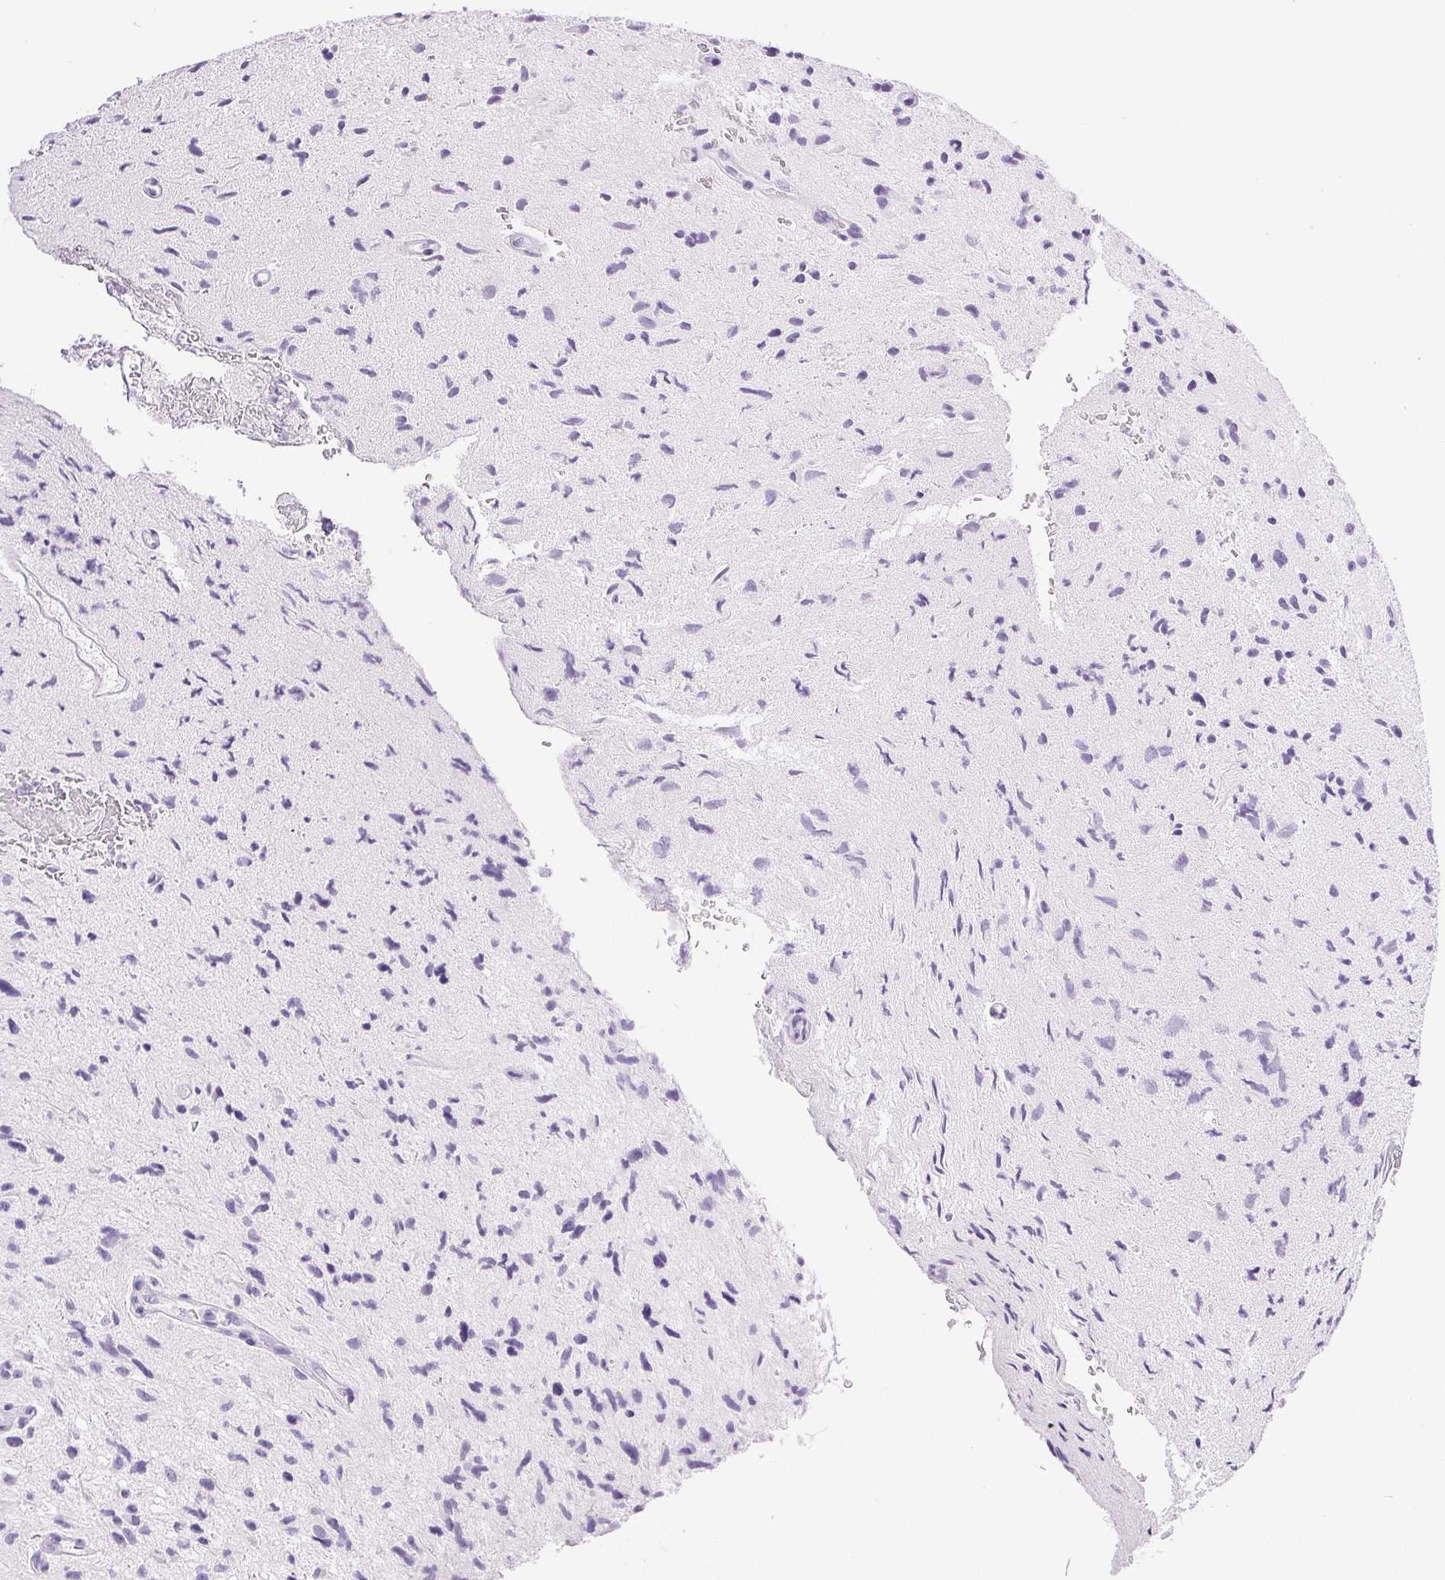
{"staining": {"intensity": "negative", "quantity": "none", "location": "none"}, "tissue": "glioma", "cell_type": "Tumor cells", "image_type": "cancer", "snomed": [{"axis": "morphology", "description": "Glioma, malignant, High grade"}, {"axis": "topography", "description": "Brain"}], "caption": "This is an immunohistochemistry histopathology image of human glioma. There is no staining in tumor cells.", "gene": "XDH", "patient": {"sex": "male", "age": 54}}